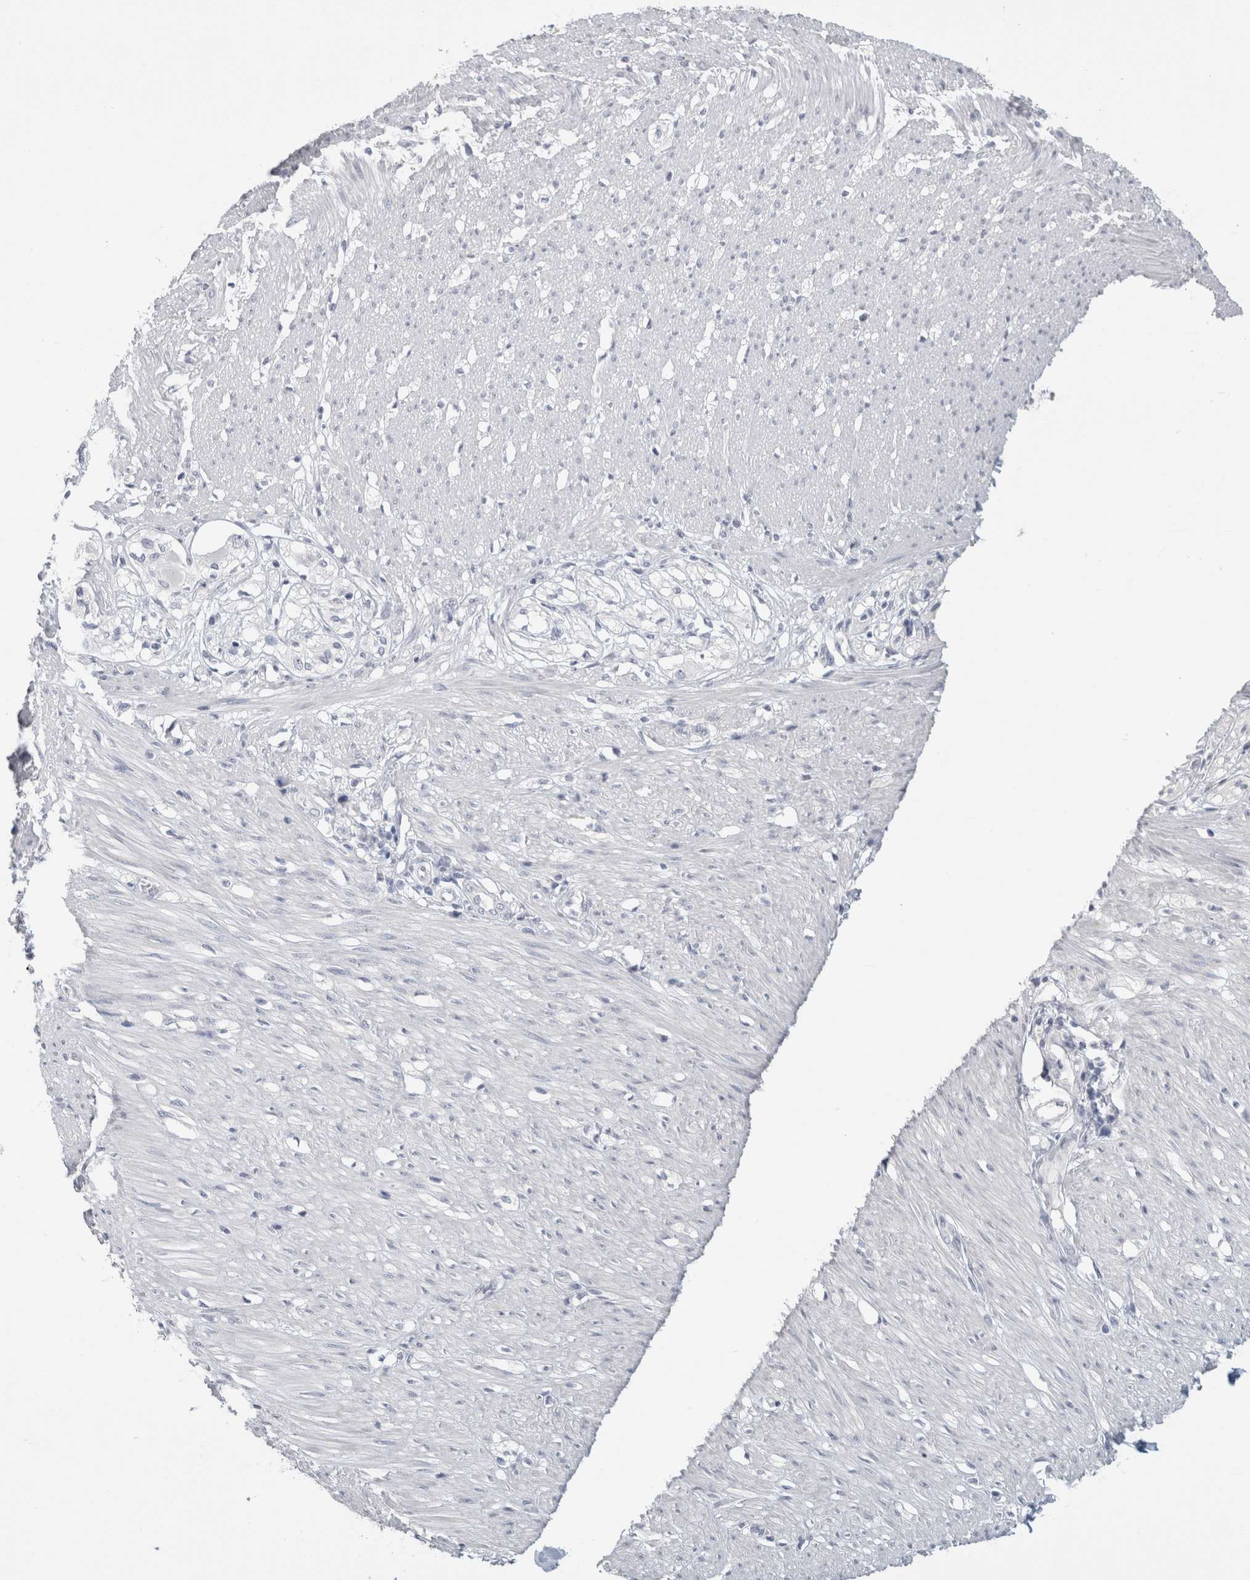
{"staining": {"intensity": "negative", "quantity": "none", "location": "none"}, "tissue": "smooth muscle", "cell_type": "Smooth muscle cells", "image_type": "normal", "snomed": [{"axis": "morphology", "description": "Normal tissue, NOS"}, {"axis": "morphology", "description": "Adenocarcinoma, NOS"}, {"axis": "topography", "description": "Colon"}, {"axis": "topography", "description": "Peripheral nerve tissue"}], "caption": "DAB immunohistochemical staining of unremarkable smooth muscle reveals no significant staining in smooth muscle cells.", "gene": "SLC6A1", "patient": {"sex": "male", "age": 14}}